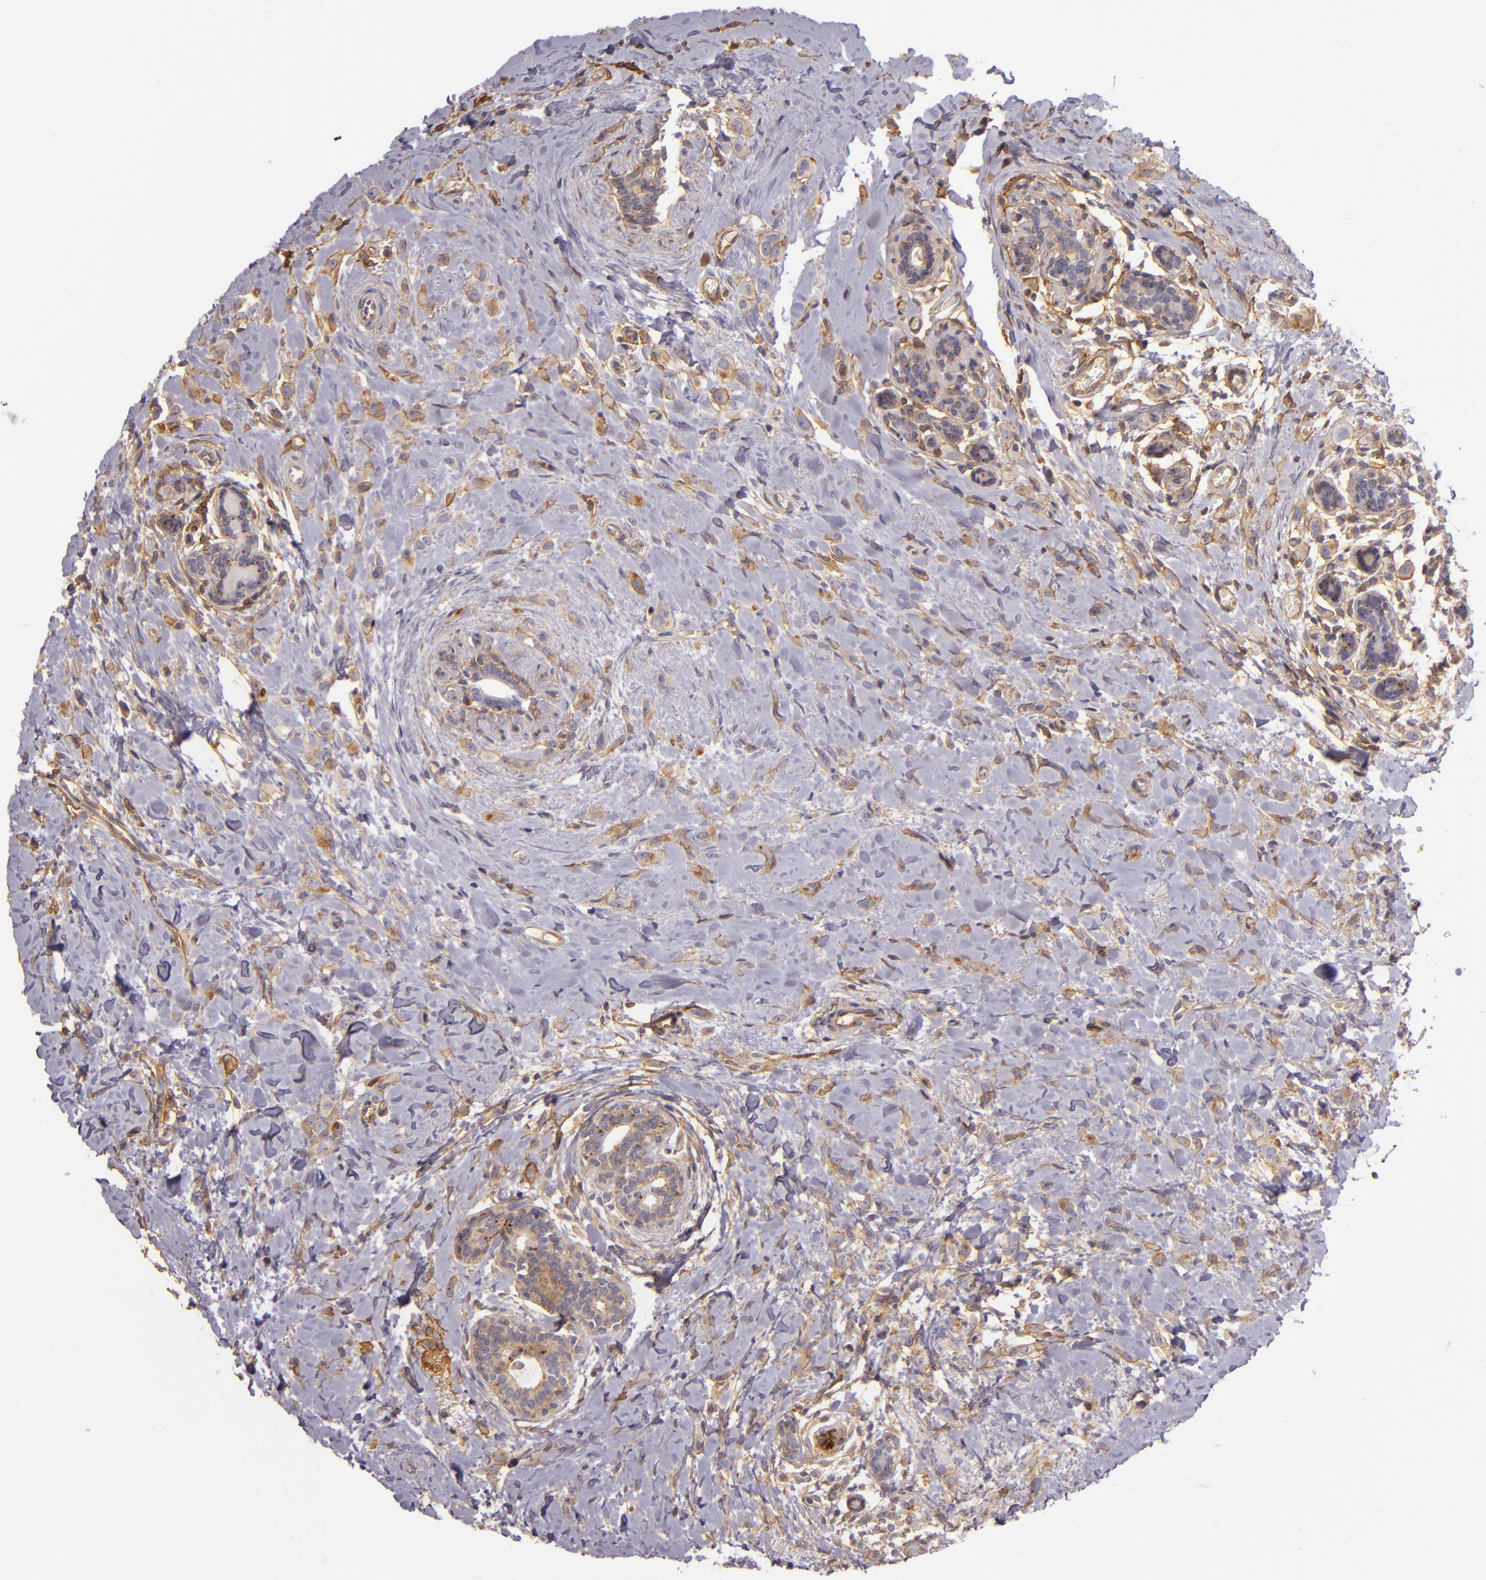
{"staining": {"intensity": "weak", "quantity": ">75%", "location": "cytoplasmic/membranous"}, "tissue": "breast cancer", "cell_type": "Tumor cells", "image_type": "cancer", "snomed": [{"axis": "morphology", "description": "Lobular carcinoma"}, {"axis": "topography", "description": "Breast"}], "caption": "Human lobular carcinoma (breast) stained for a protein (brown) exhibits weak cytoplasmic/membranous positive positivity in about >75% of tumor cells.", "gene": "CTSF", "patient": {"sex": "female", "age": 57}}